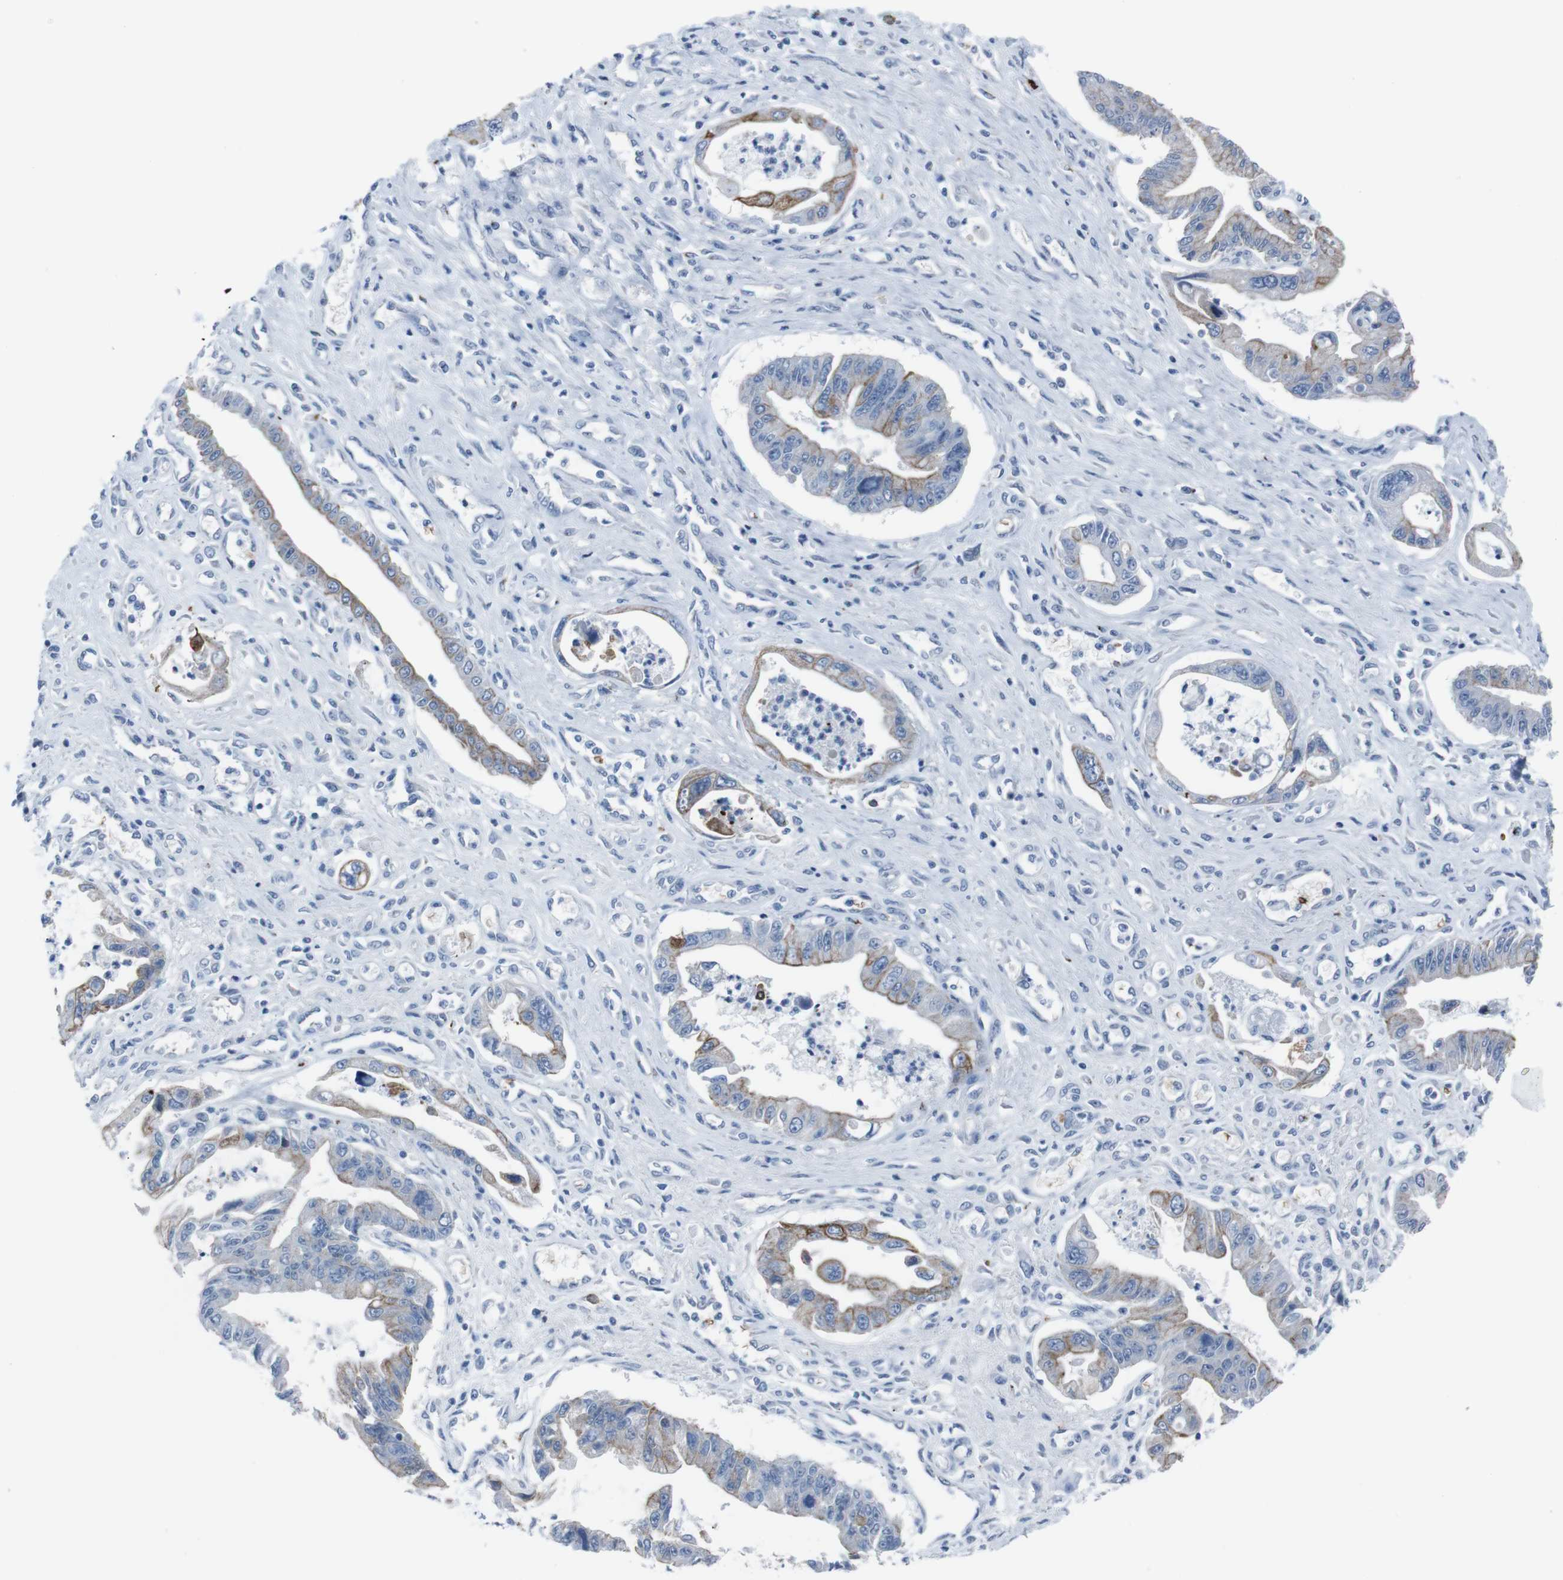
{"staining": {"intensity": "moderate", "quantity": "25%-75%", "location": "cytoplasmic/membranous"}, "tissue": "pancreatic cancer", "cell_type": "Tumor cells", "image_type": "cancer", "snomed": [{"axis": "morphology", "description": "Adenocarcinoma, NOS"}, {"axis": "topography", "description": "Pancreas"}], "caption": "Immunohistochemical staining of adenocarcinoma (pancreatic) exhibits medium levels of moderate cytoplasmic/membranous expression in about 25%-75% of tumor cells. (DAB (3,3'-diaminobenzidine) IHC with brightfield microscopy, high magnification).", "gene": "ST6GAL1", "patient": {"sex": "male", "age": 56}}